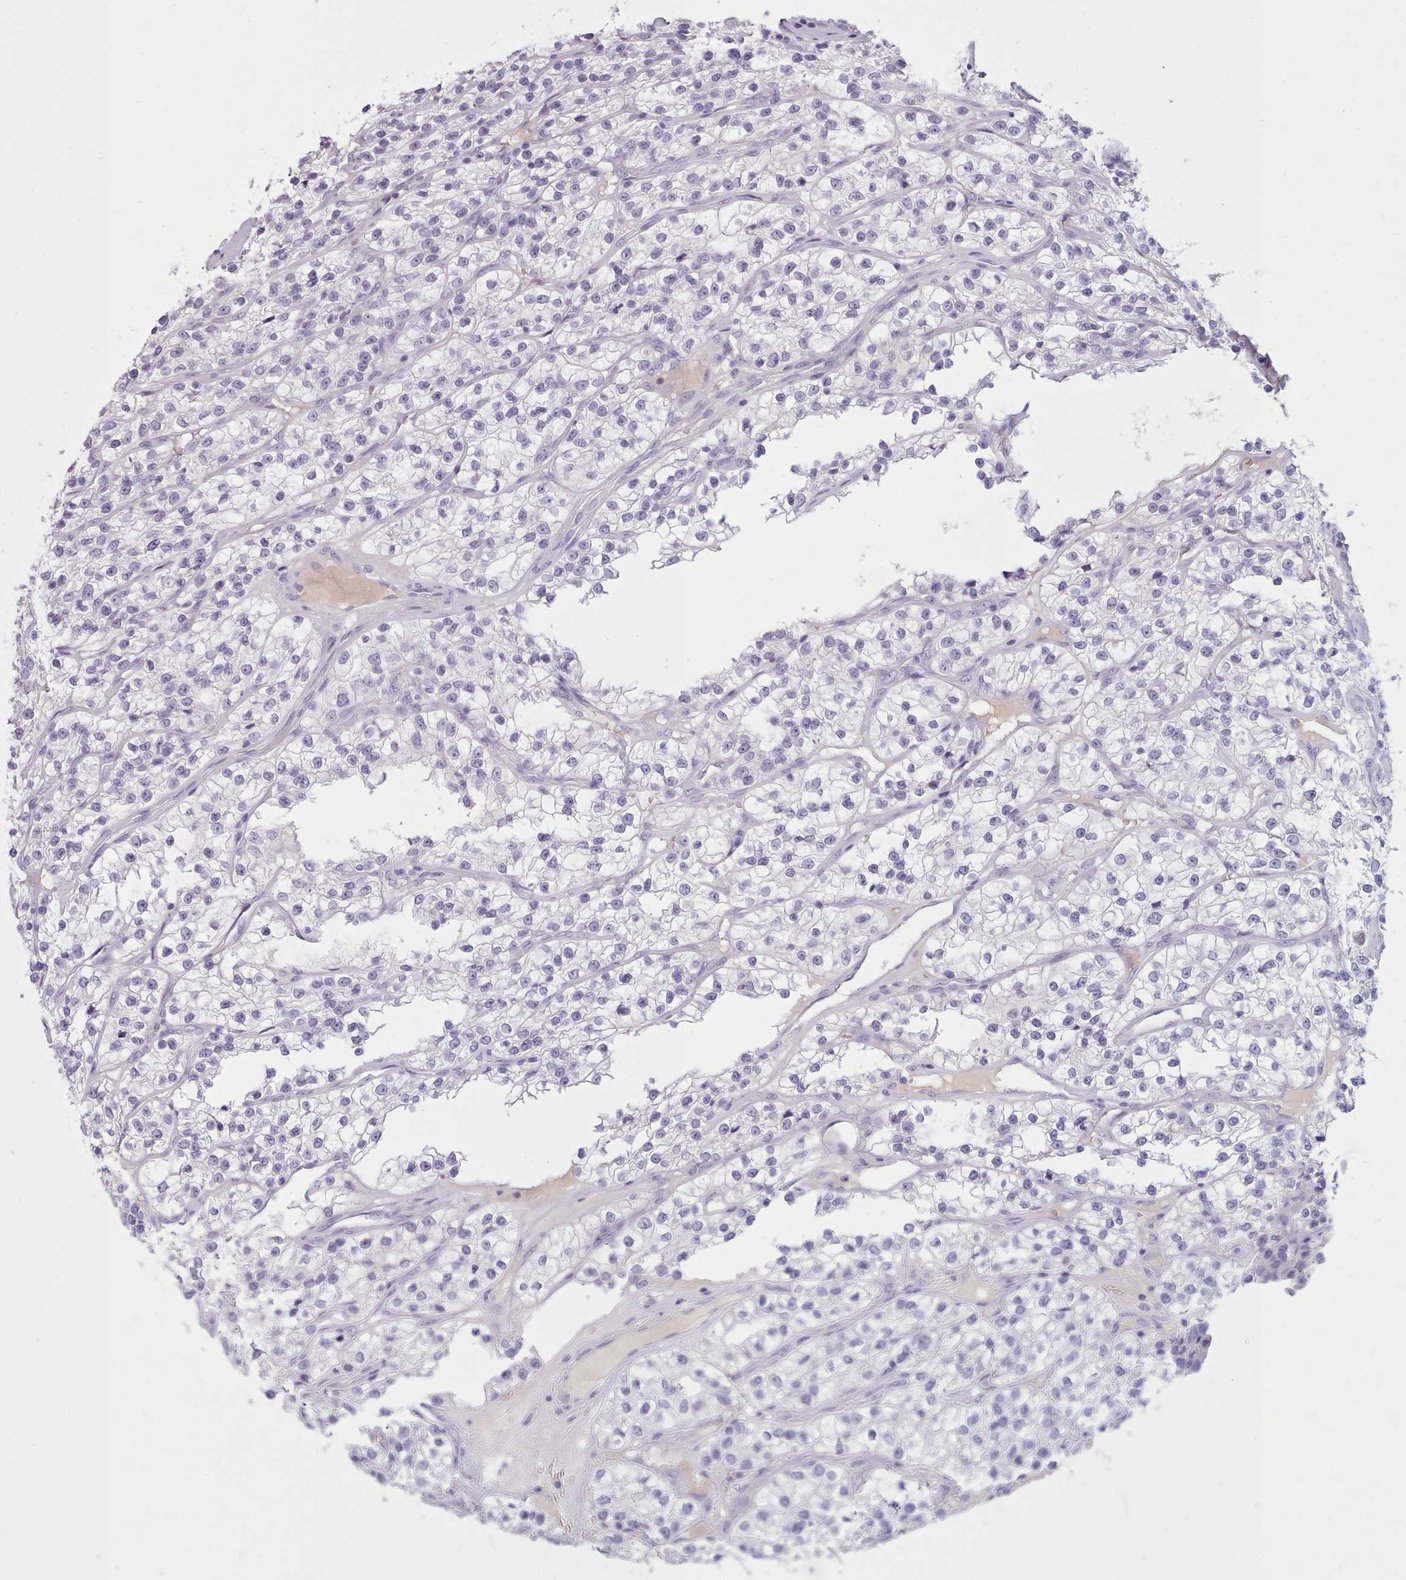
{"staining": {"intensity": "negative", "quantity": "none", "location": "none"}, "tissue": "renal cancer", "cell_type": "Tumor cells", "image_type": "cancer", "snomed": [{"axis": "morphology", "description": "Adenocarcinoma, NOS"}, {"axis": "topography", "description": "Kidney"}], "caption": "Tumor cells show no significant protein expression in adenocarcinoma (renal). (DAB (3,3'-diaminobenzidine) immunohistochemistry visualized using brightfield microscopy, high magnification).", "gene": "ZNF43", "patient": {"sex": "female", "age": 57}}